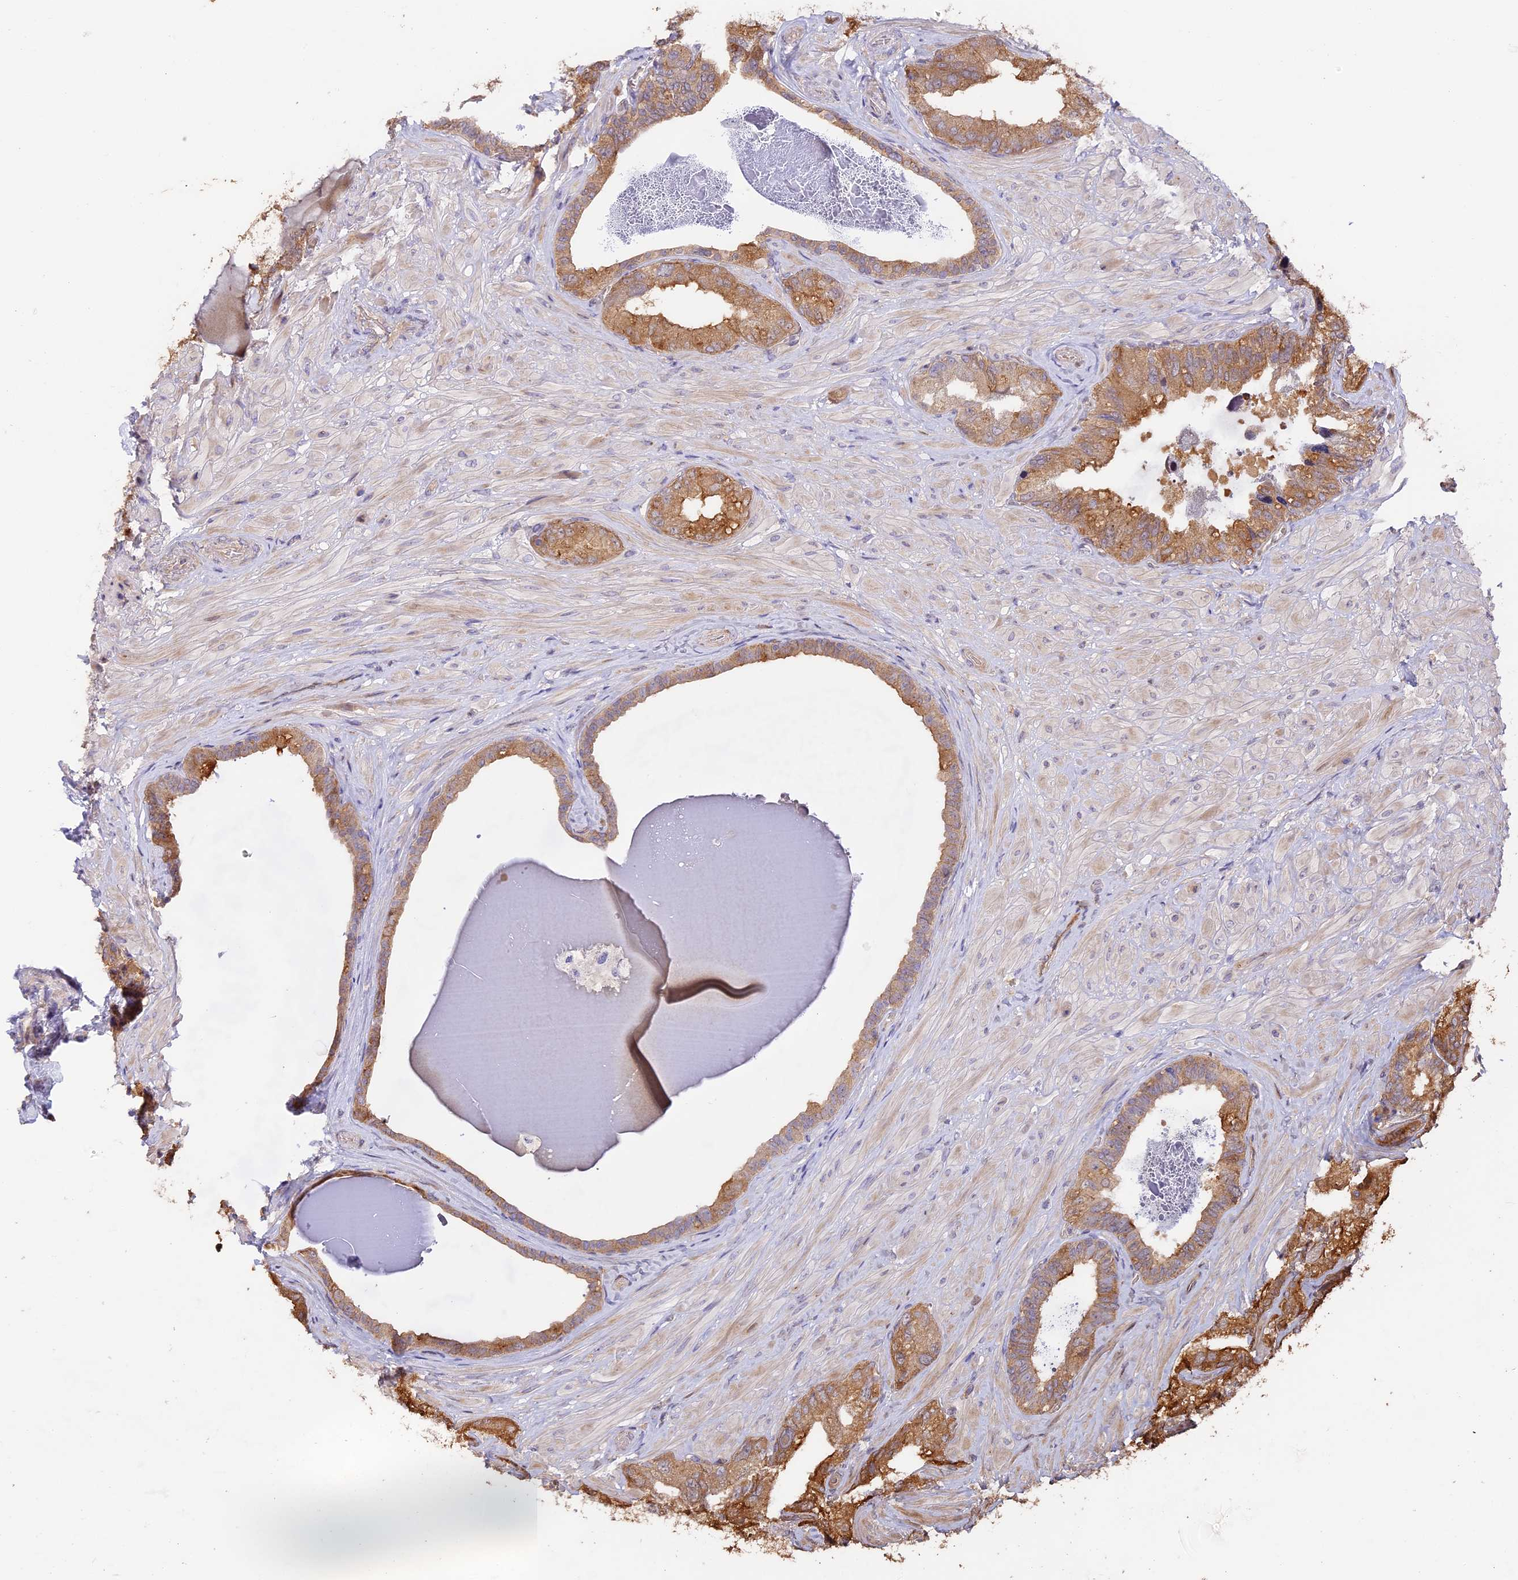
{"staining": {"intensity": "moderate", "quantity": ">75%", "location": "cytoplasmic/membranous"}, "tissue": "seminal vesicle", "cell_type": "Glandular cells", "image_type": "normal", "snomed": [{"axis": "morphology", "description": "Normal tissue, NOS"}, {"axis": "topography", "description": "Prostate and seminal vesicle, NOS"}, {"axis": "topography", "description": "Prostate"}, {"axis": "topography", "description": "Seminal veicle"}], "caption": "Moderate cytoplasmic/membranous expression for a protein is appreciated in approximately >75% of glandular cells of unremarkable seminal vesicle using immunohistochemistry.", "gene": "PPP1R37", "patient": {"sex": "male", "age": 67}}